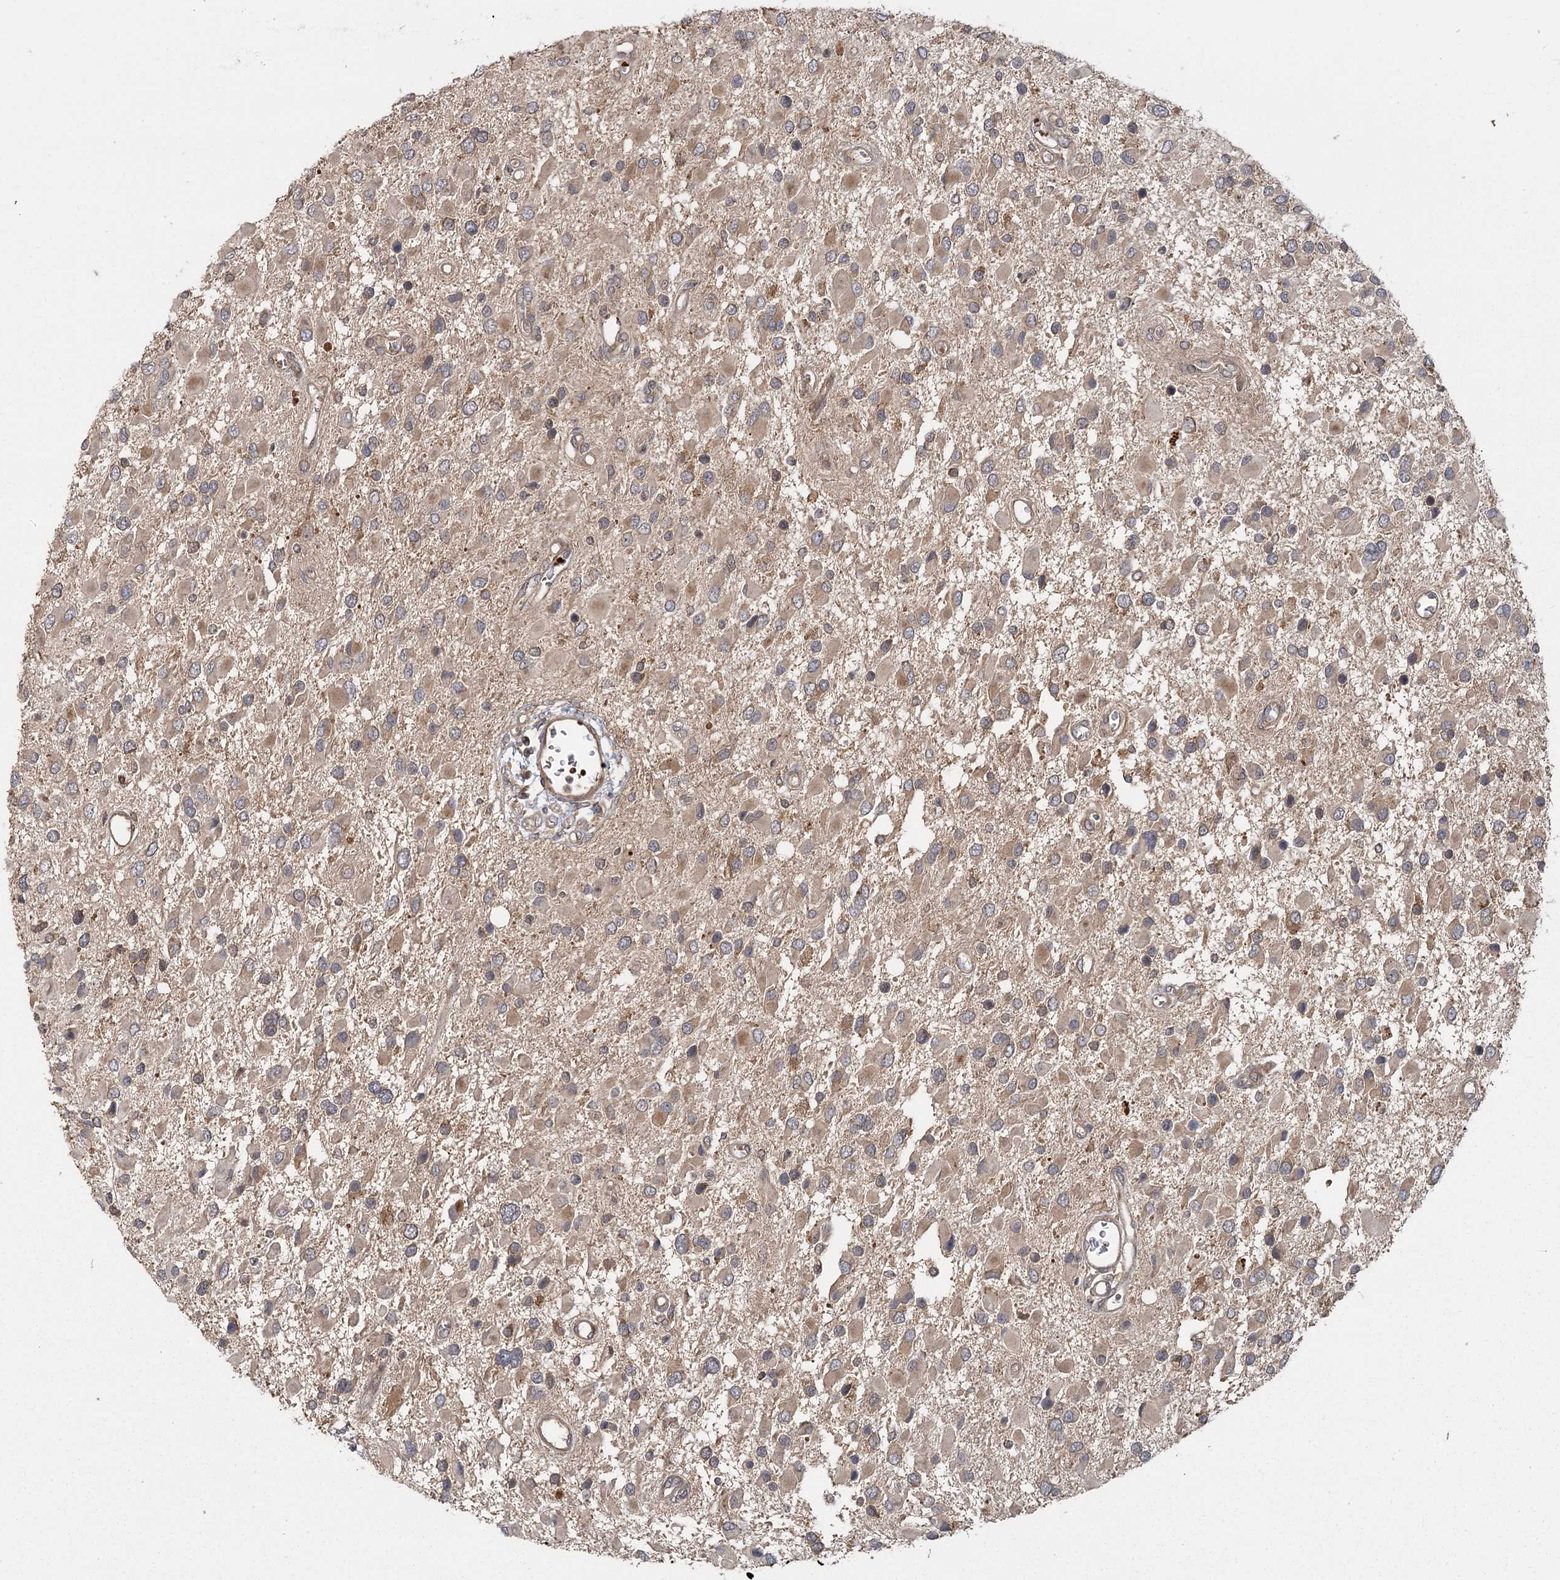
{"staining": {"intensity": "moderate", "quantity": "25%-75%", "location": "cytoplasmic/membranous"}, "tissue": "glioma", "cell_type": "Tumor cells", "image_type": "cancer", "snomed": [{"axis": "morphology", "description": "Glioma, malignant, High grade"}, {"axis": "topography", "description": "Brain"}], "caption": "Glioma stained with a brown dye exhibits moderate cytoplasmic/membranous positive staining in about 25%-75% of tumor cells.", "gene": "RAPGEF6", "patient": {"sex": "male", "age": 53}}